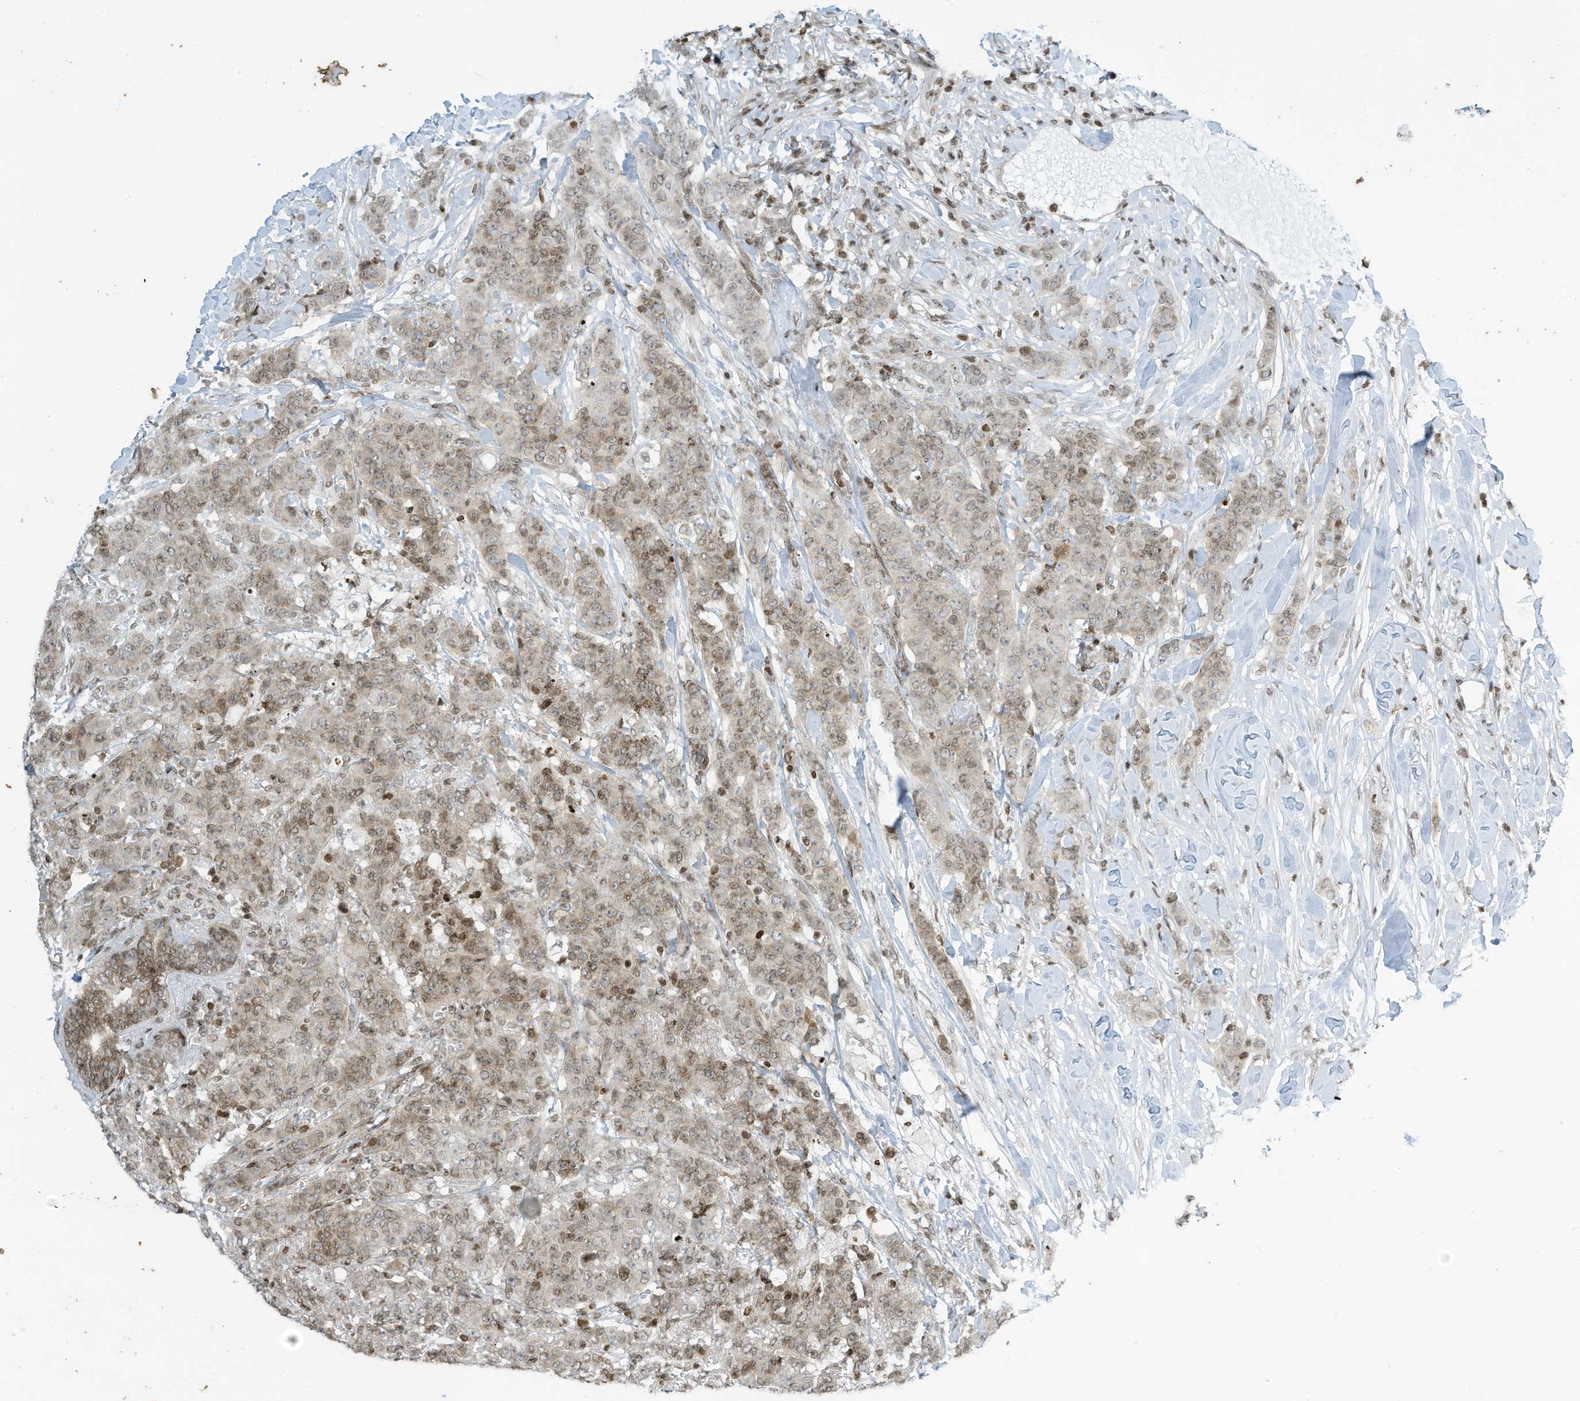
{"staining": {"intensity": "weak", "quantity": ">75%", "location": "nuclear"}, "tissue": "breast cancer", "cell_type": "Tumor cells", "image_type": "cancer", "snomed": [{"axis": "morphology", "description": "Duct carcinoma"}, {"axis": "topography", "description": "Breast"}], "caption": "Protein staining of breast invasive ductal carcinoma tissue reveals weak nuclear positivity in about >75% of tumor cells.", "gene": "ADI1", "patient": {"sex": "female", "age": 40}}